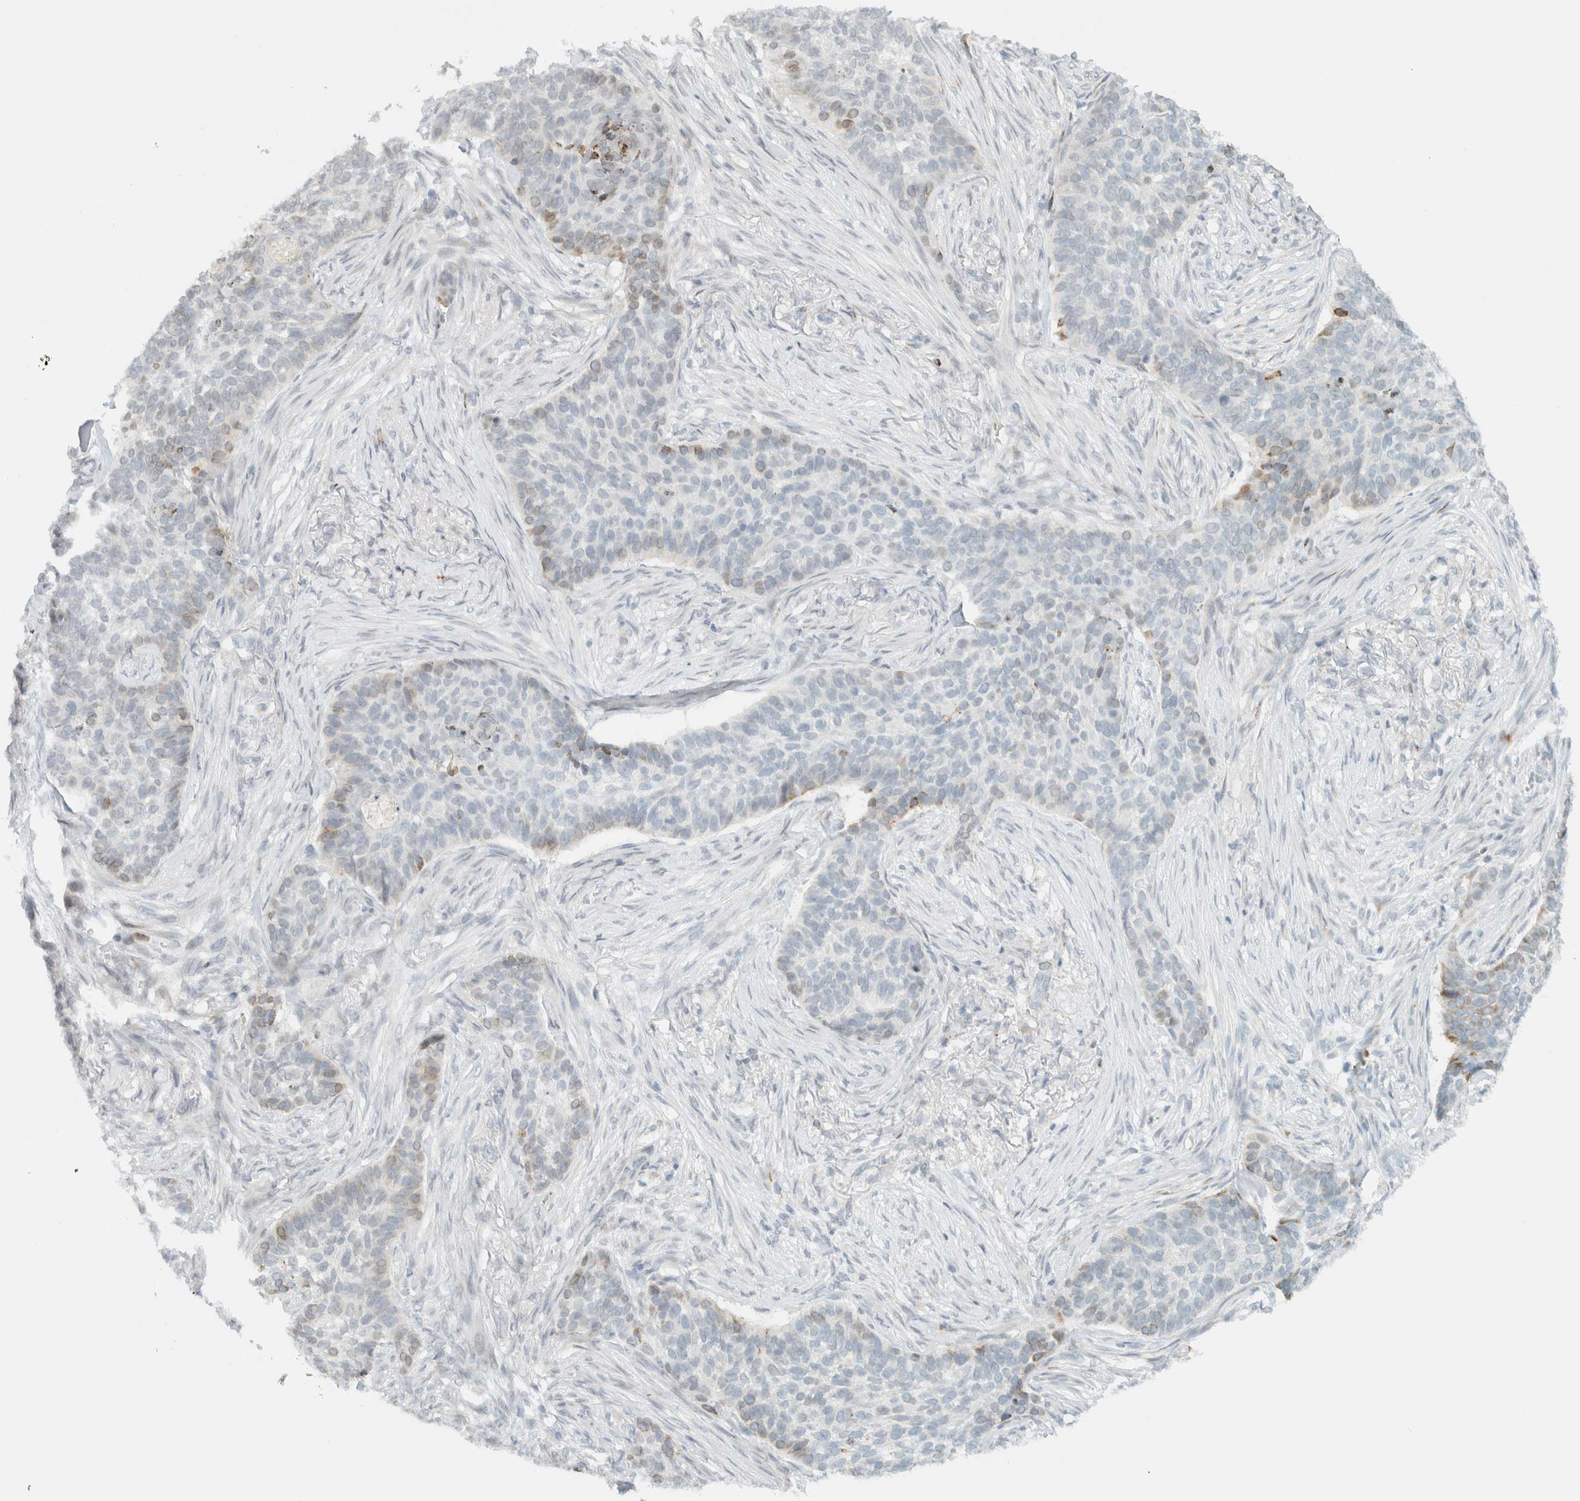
{"staining": {"intensity": "weak", "quantity": "<25%", "location": "nuclear"}, "tissue": "skin cancer", "cell_type": "Tumor cells", "image_type": "cancer", "snomed": [{"axis": "morphology", "description": "Basal cell carcinoma"}, {"axis": "topography", "description": "Skin"}], "caption": "This is an immunohistochemistry (IHC) micrograph of human skin cancer (basal cell carcinoma). There is no staining in tumor cells.", "gene": "ITPRID1", "patient": {"sex": "male", "age": 85}}